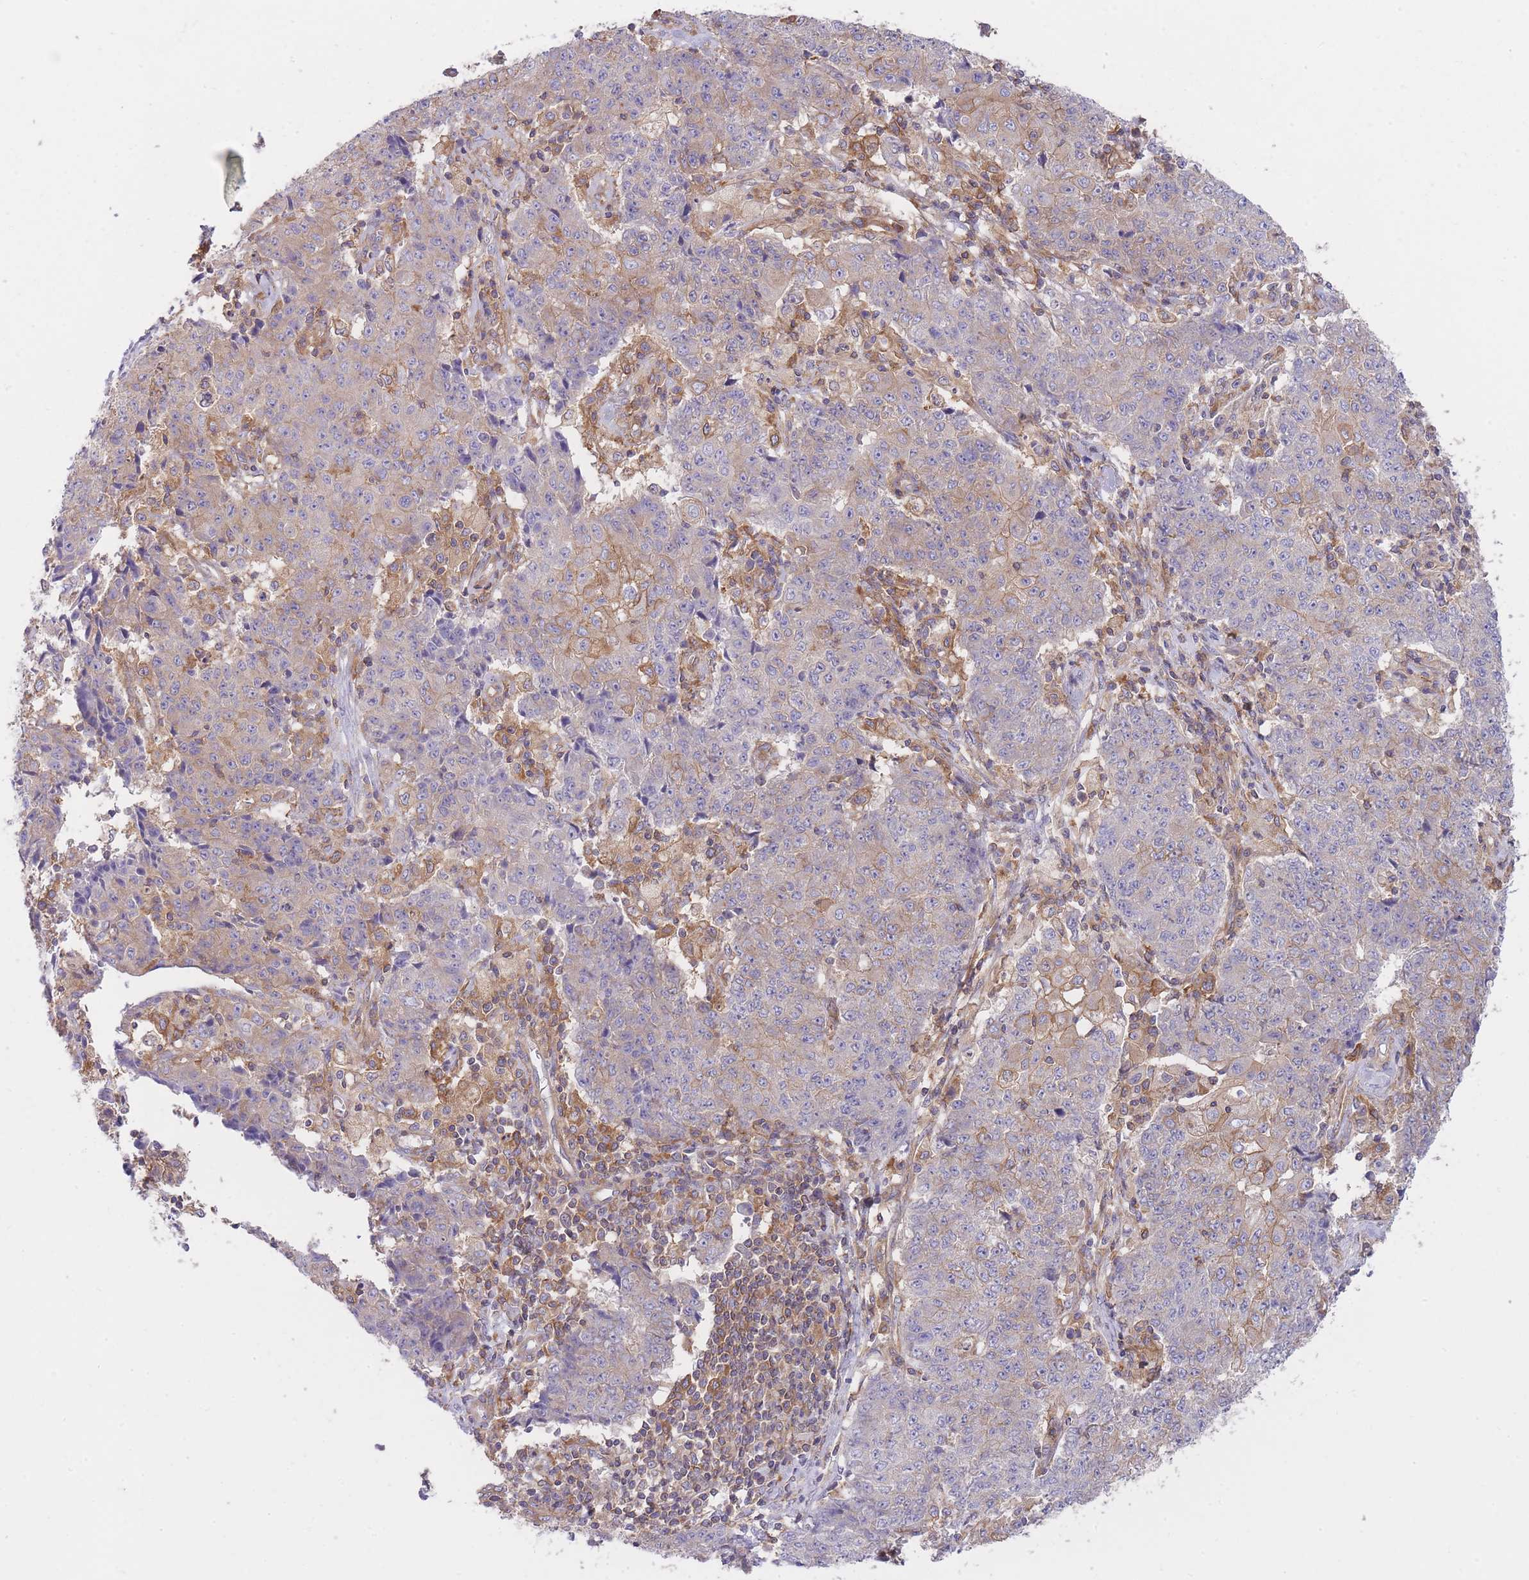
{"staining": {"intensity": "weak", "quantity": "<25%", "location": "cytoplasmic/membranous"}, "tissue": "ovarian cancer", "cell_type": "Tumor cells", "image_type": "cancer", "snomed": [{"axis": "morphology", "description": "Carcinoma, endometroid"}, {"axis": "topography", "description": "Ovary"}], "caption": "This is an immunohistochemistry photomicrograph of ovarian endometroid carcinoma. There is no expression in tumor cells.", "gene": "PRKAR1A", "patient": {"sex": "female", "age": 42}}